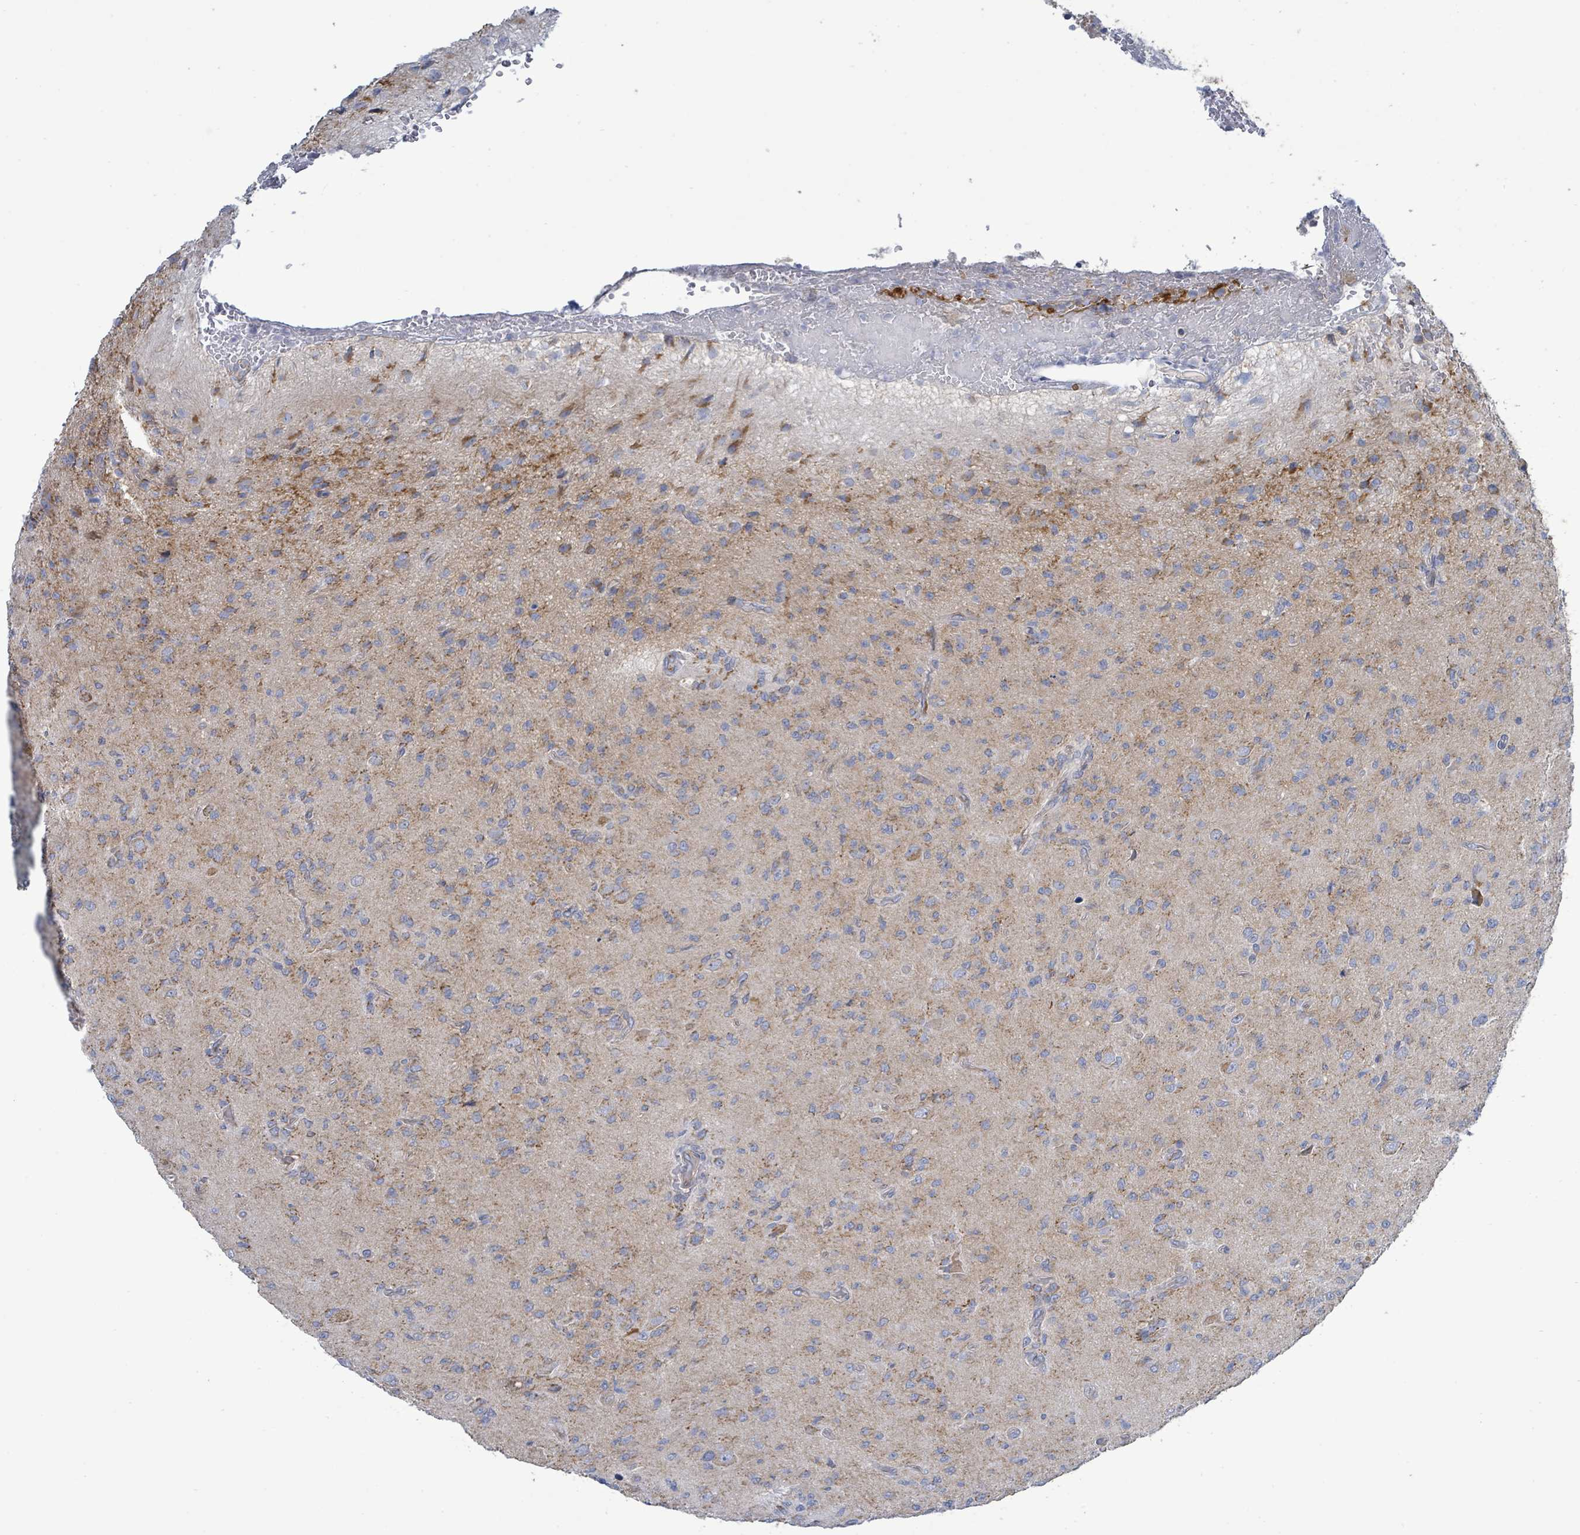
{"staining": {"intensity": "negative", "quantity": "none", "location": "none"}, "tissue": "glioma", "cell_type": "Tumor cells", "image_type": "cancer", "snomed": [{"axis": "morphology", "description": "Glioma, malignant, High grade"}, {"axis": "topography", "description": "Brain"}], "caption": "The image shows no significant staining in tumor cells of glioma.", "gene": "ALG12", "patient": {"sex": "male", "age": 36}}